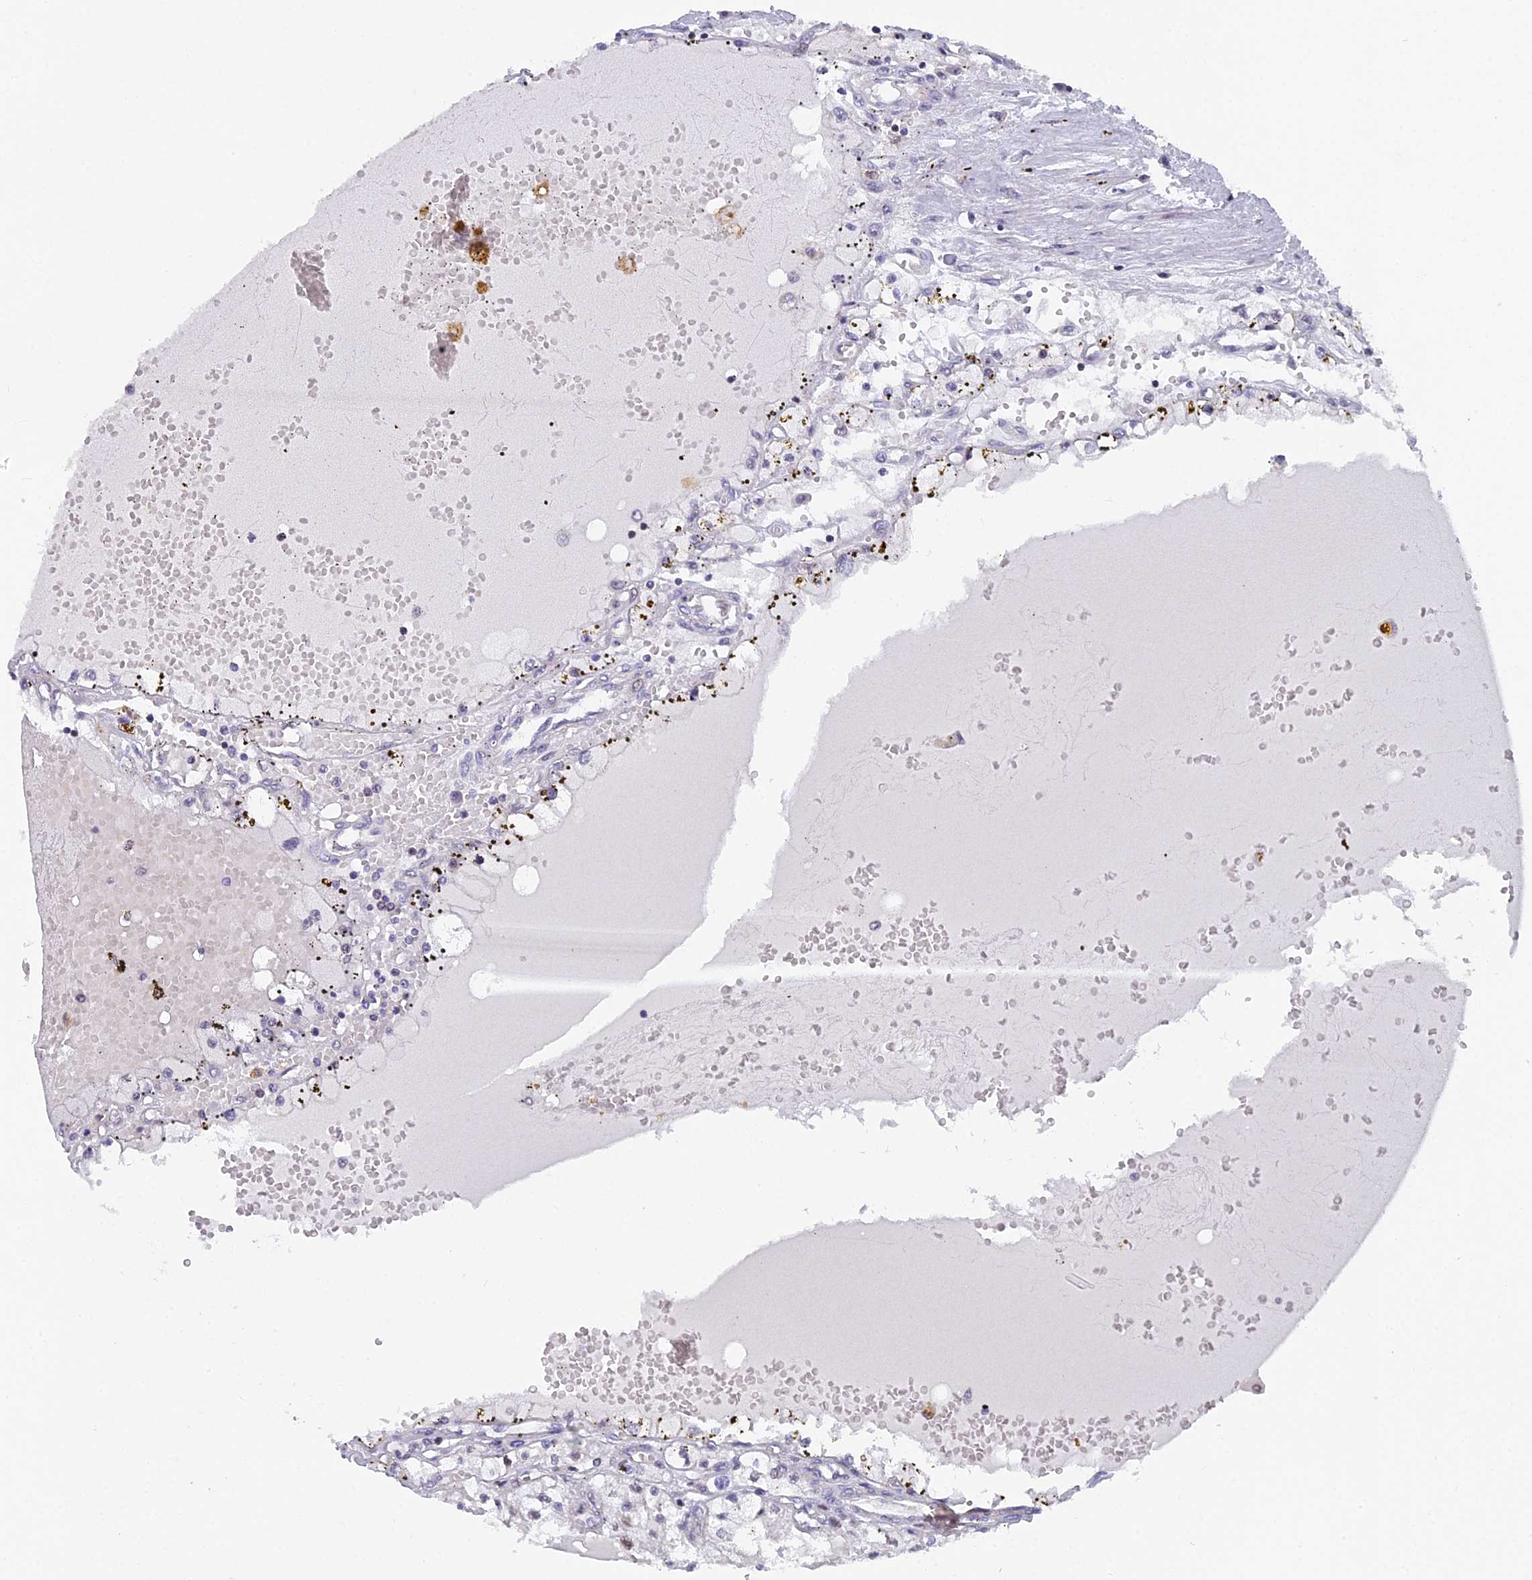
{"staining": {"intensity": "negative", "quantity": "none", "location": "none"}, "tissue": "renal cancer", "cell_type": "Tumor cells", "image_type": "cancer", "snomed": [{"axis": "morphology", "description": "Adenocarcinoma, NOS"}, {"axis": "topography", "description": "Kidney"}], "caption": "Micrograph shows no significant protein staining in tumor cells of renal cancer.", "gene": "XKR9", "patient": {"sex": "male", "age": 56}}